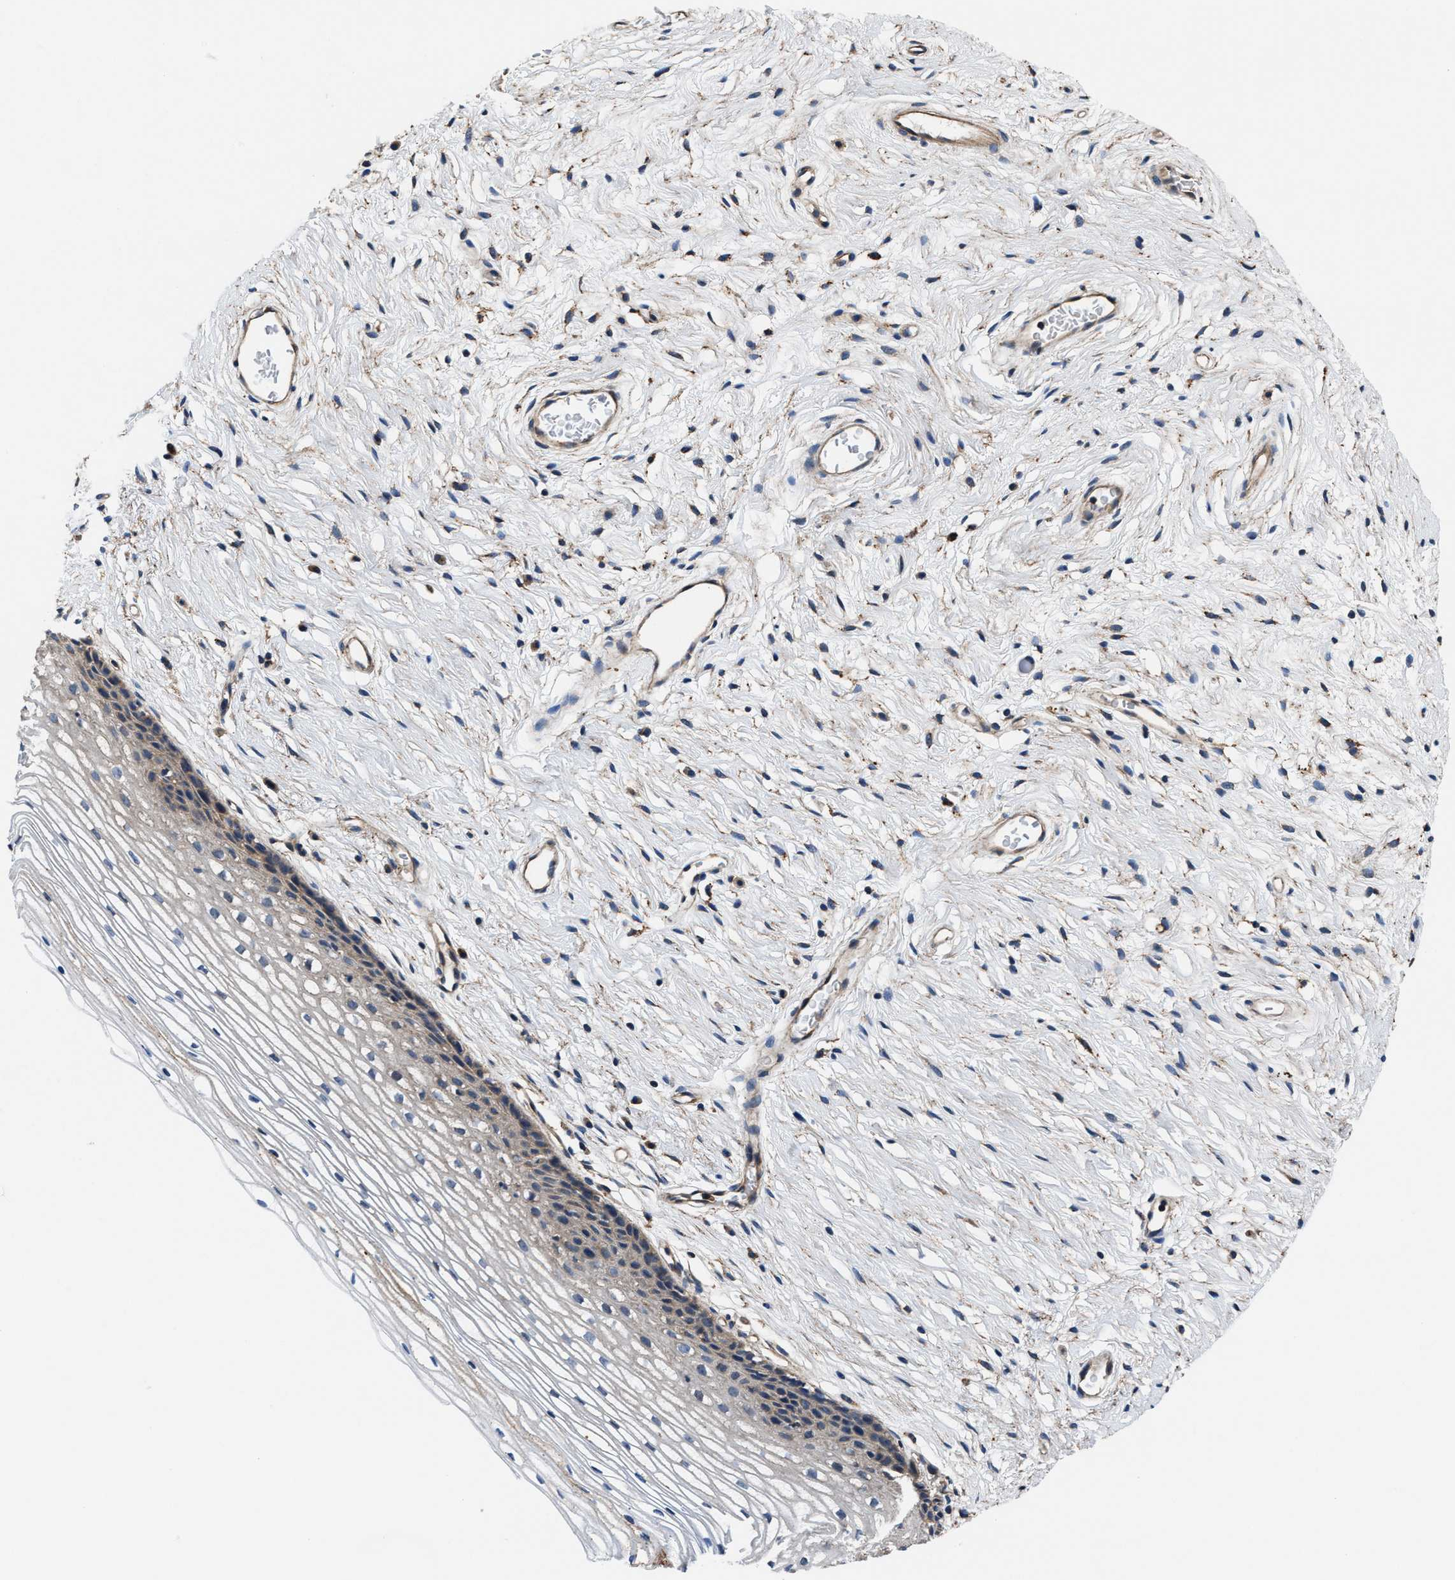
{"staining": {"intensity": "moderate", "quantity": ">75%", "location": "cytoplasmic/membranous"}, "tissue": "cervix", "cell_type": "Glandular cells", "image_type": "normal", "snomed": [{"axis": "morphology", "description": "Normal tissue, NOS"}, {"axis": "topography", "description": "Cervix"}], "caption": "Glandular cells demonstrate medium levels of moderate cytoplasmic/membranous staining in about >75% of cells in benign human cervix.", "gene": "PPP1R9B", "patient": {"sex": "female", "age": 77}}